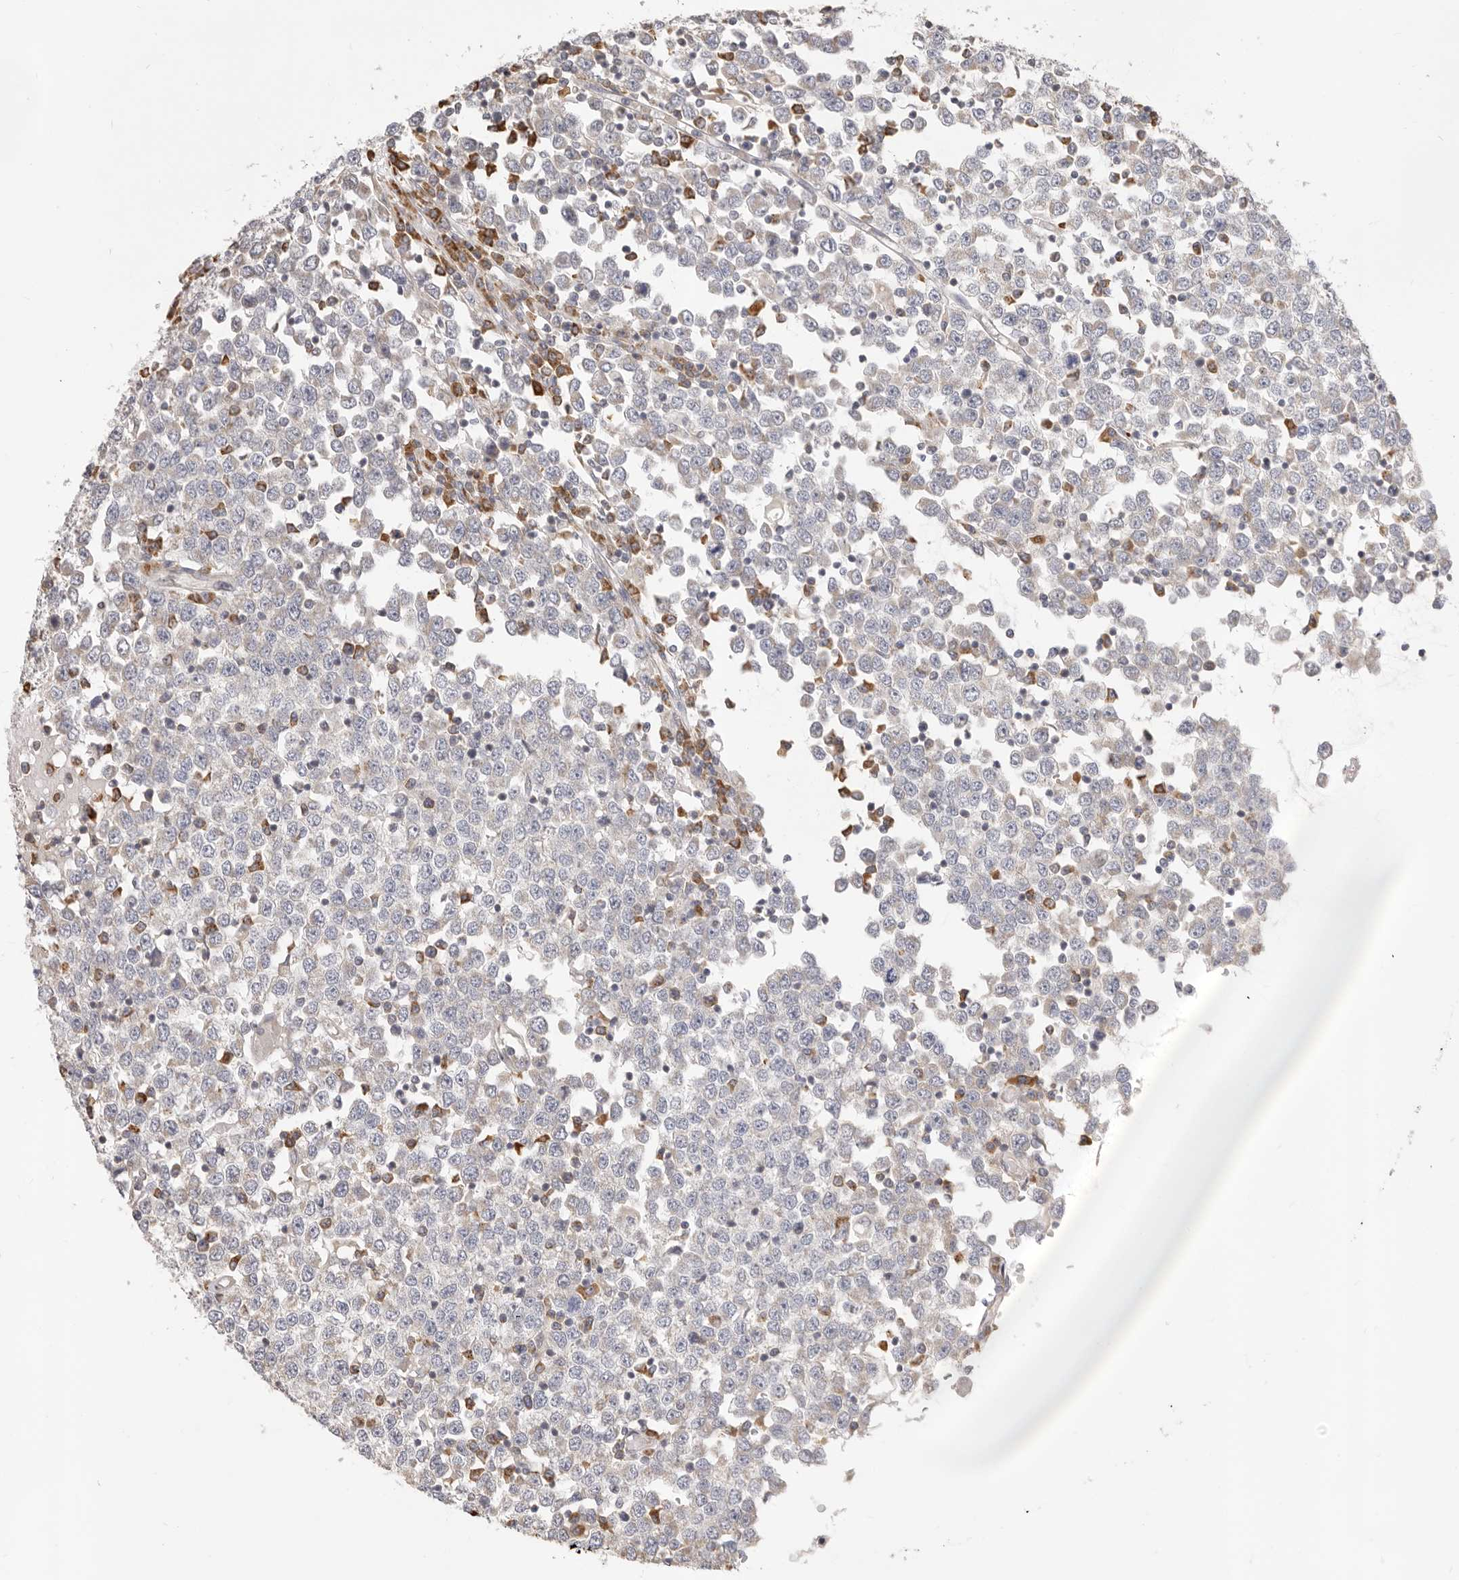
{"staining": {"intensity": "negative", "quantity": "none", "location": "none"}, "tissue": "testis cancer", "cell_type": "Tumor cells", "image_type": "cancer", "snomed": [{"axis": "morphology", "description": "Seminoma, NOS"}, {"axis": "topography", "description": "Testis"}], "caption": "Immunohistochemistry (IHC) of testis seminoma shows no expression in tumor cells.", "gene": "USH1C", "patient": {"sex": "male", "age": 65}}